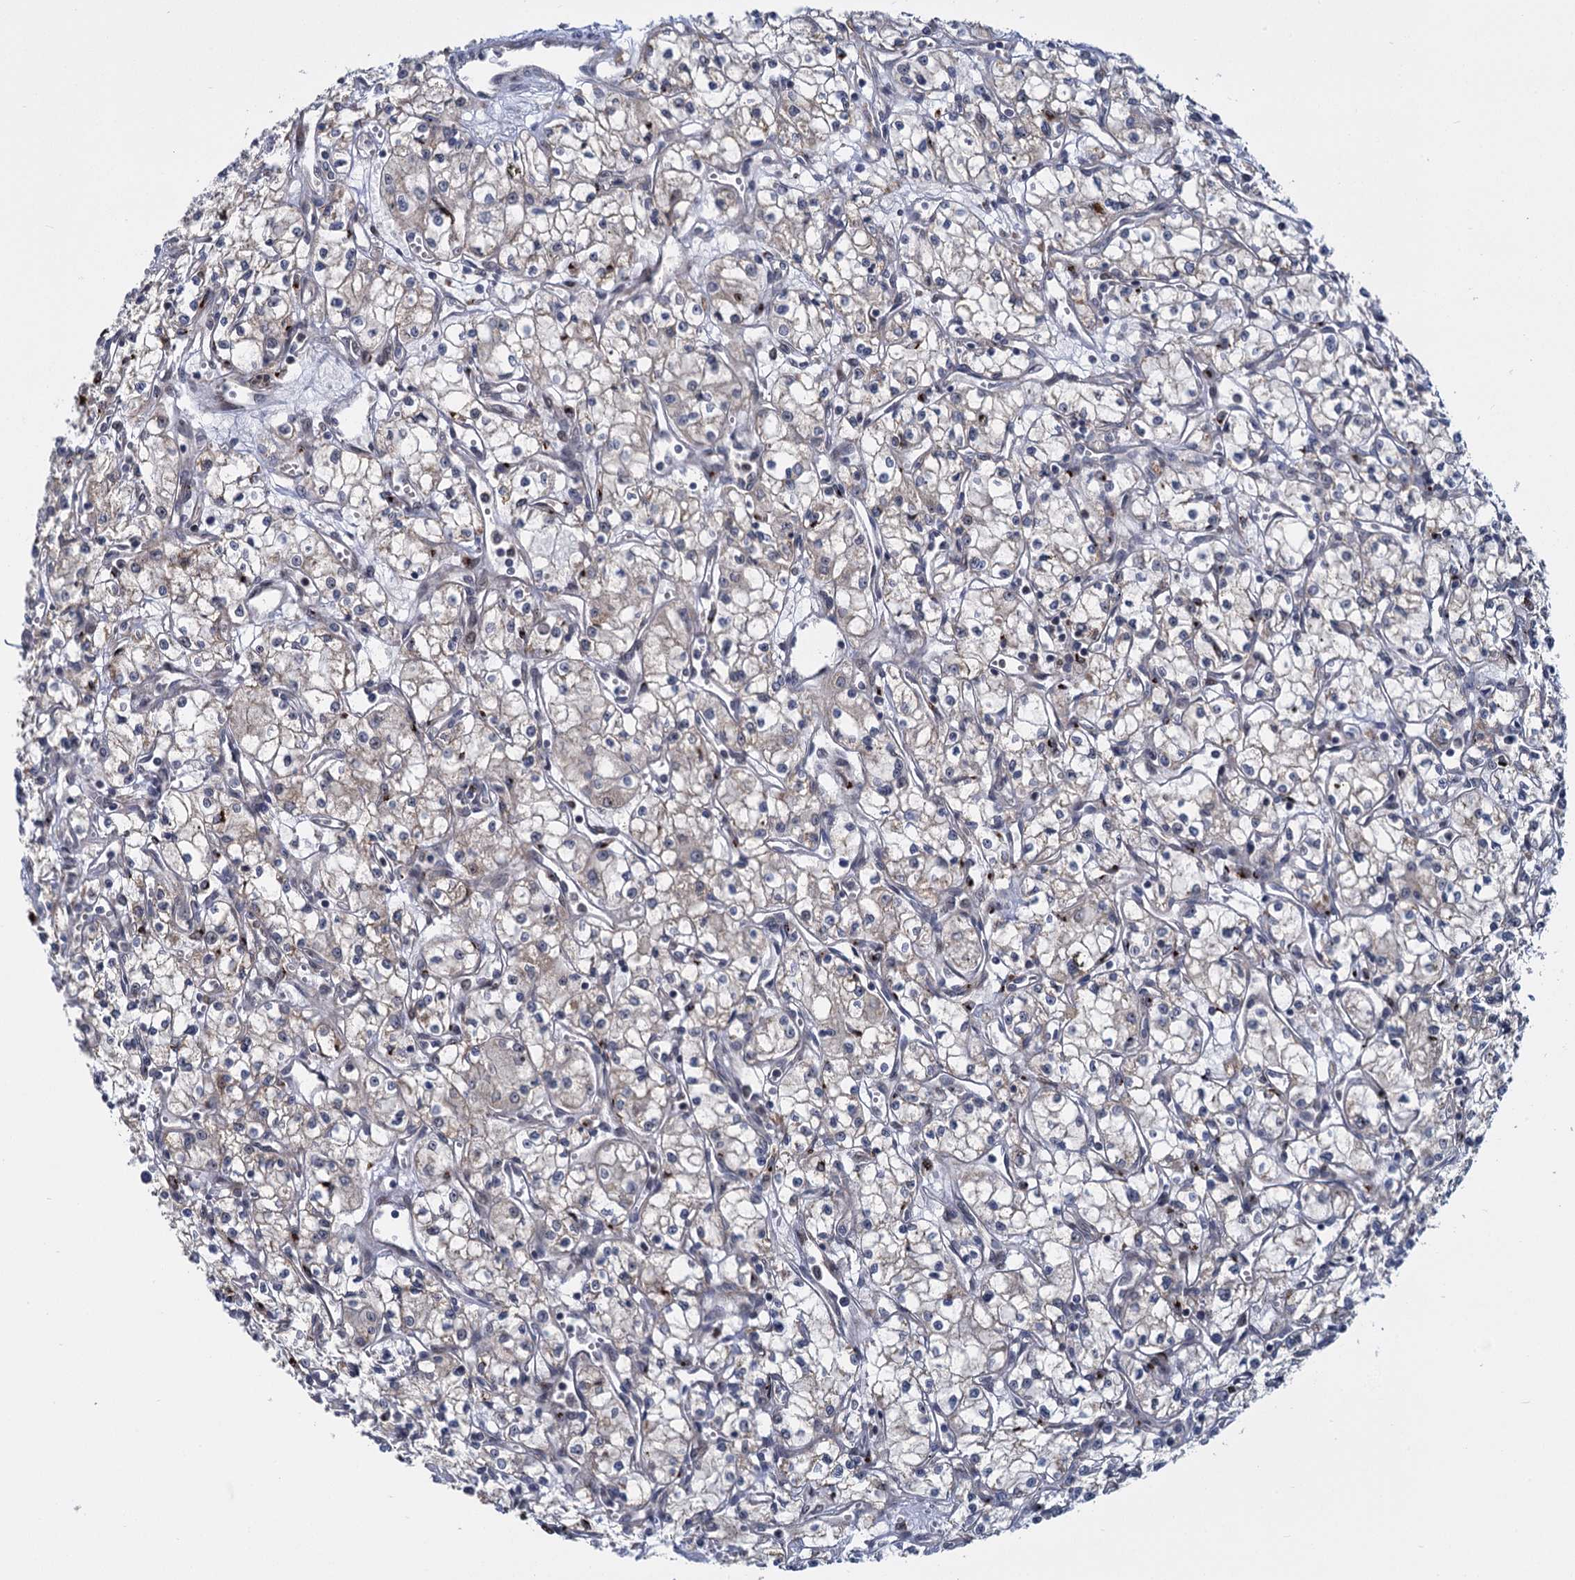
{"staining": {"intensity": "negative", "quantity": "none", "location": "none"}, "tissue": "renal cancer", "cell_type": "Tumor cells", "image_type": "cancer", "snomed": [{"axis": "morphology", "description": "Adenocarcinoma, NOS"}, {"axis": "topography", "description": "Kidney"}], "caption": "A micrograph of renal adenocarcinoma stained for a protein reveals no brown staining in tumor cells.", "gene": "GAL3ST4", "patient": {"sex": "male", "age": 59}}